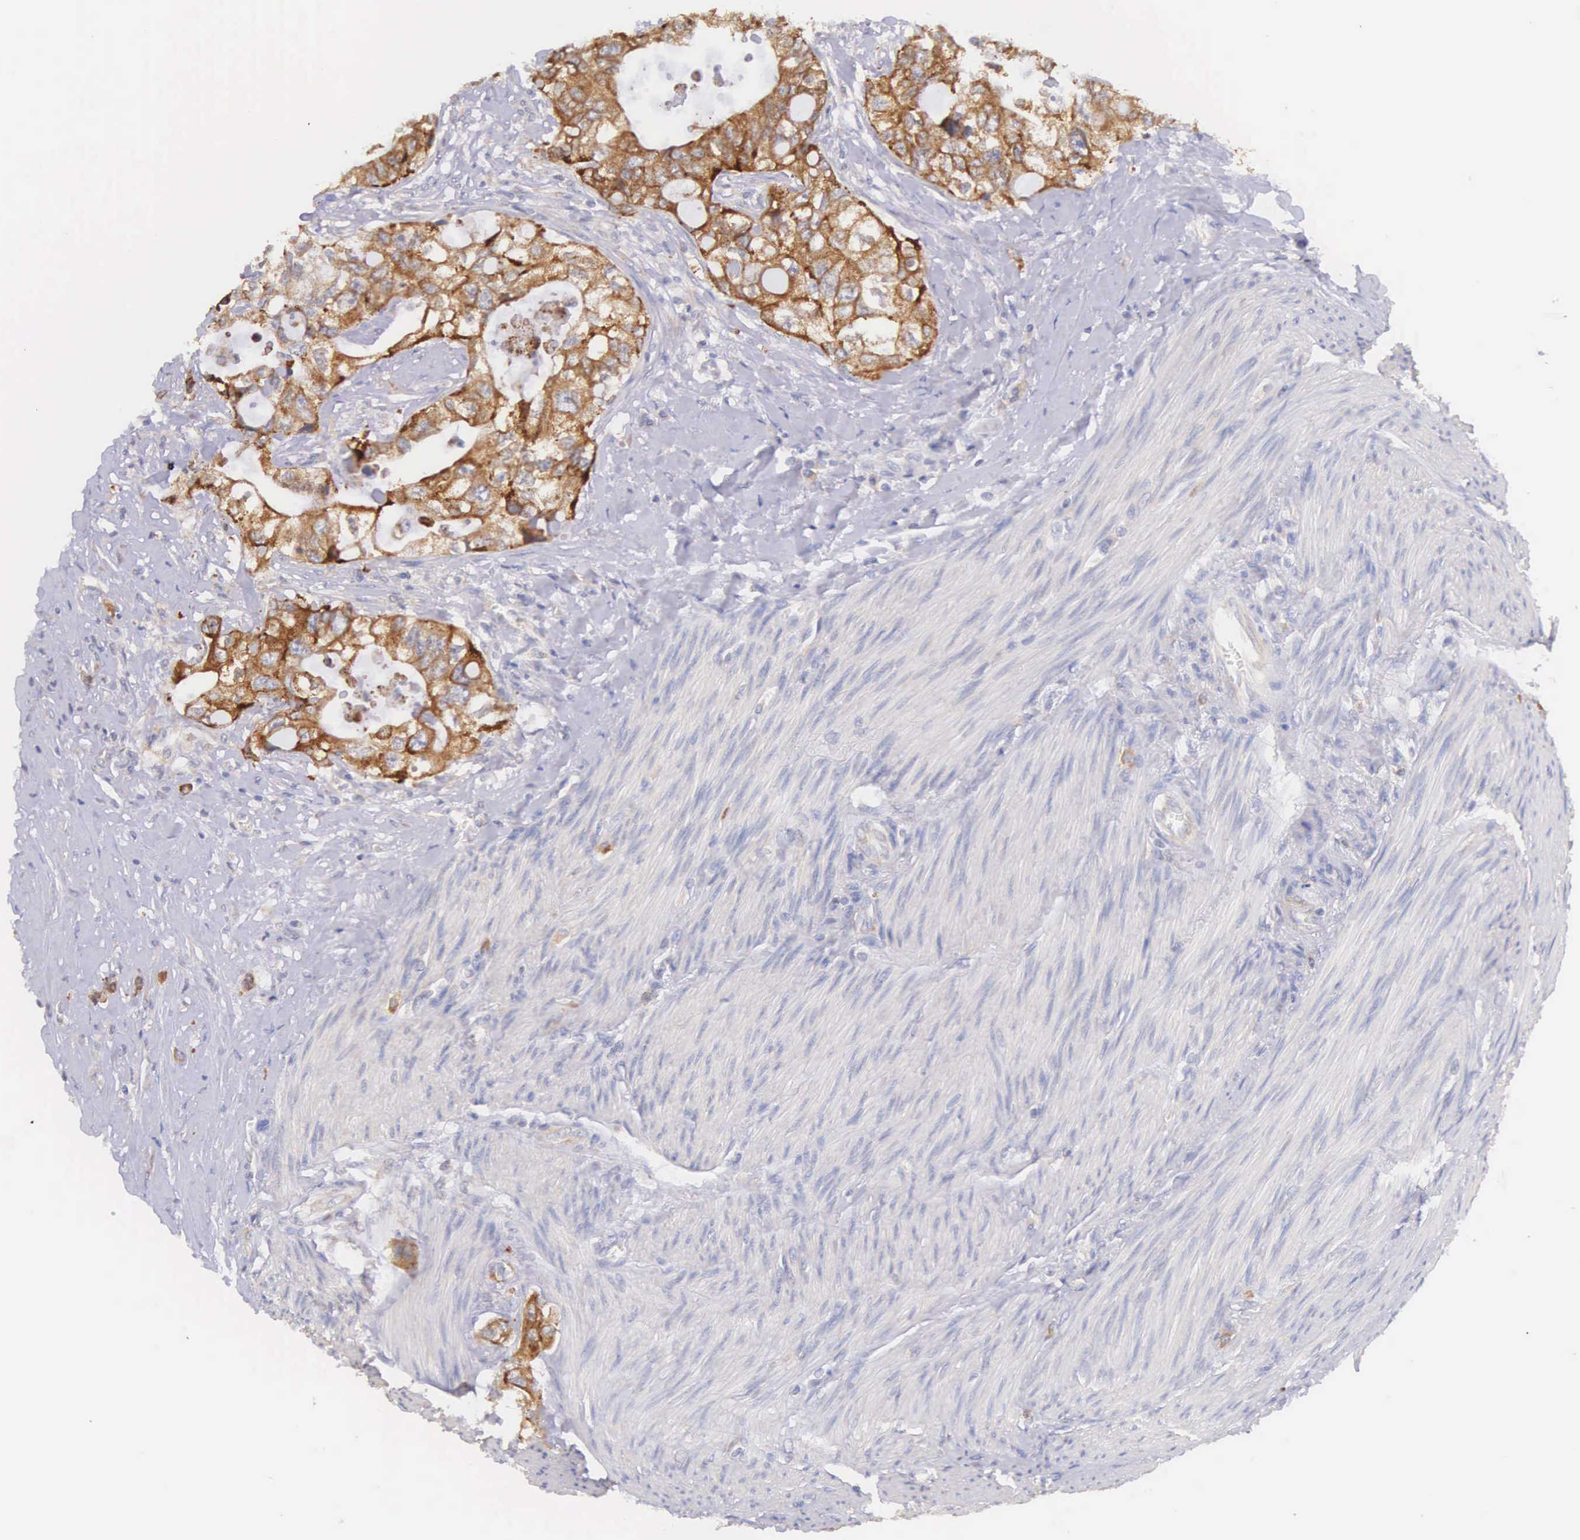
{"staining": {"intensity": "moderate", "quantity": ">75%", "location": "cytoplasmic/membranous"}, "tissue": "colorectal cancer", "cell_type": "Tumor cells", "image_type": "cancer", "snomed": [{"axis": "morphology", "description": "Adenocarcinoma, NOS"}, {"axis": "topography", "description": "Rectum"}], "caption": "The immunohistochemical stain highlights moderate cytoplasmic/membranous positivity in tumor cells of colorectal adenocarcinoma tissue.", "gene": "NSDHL", "patient": {"sex": "female", "age": 57}}